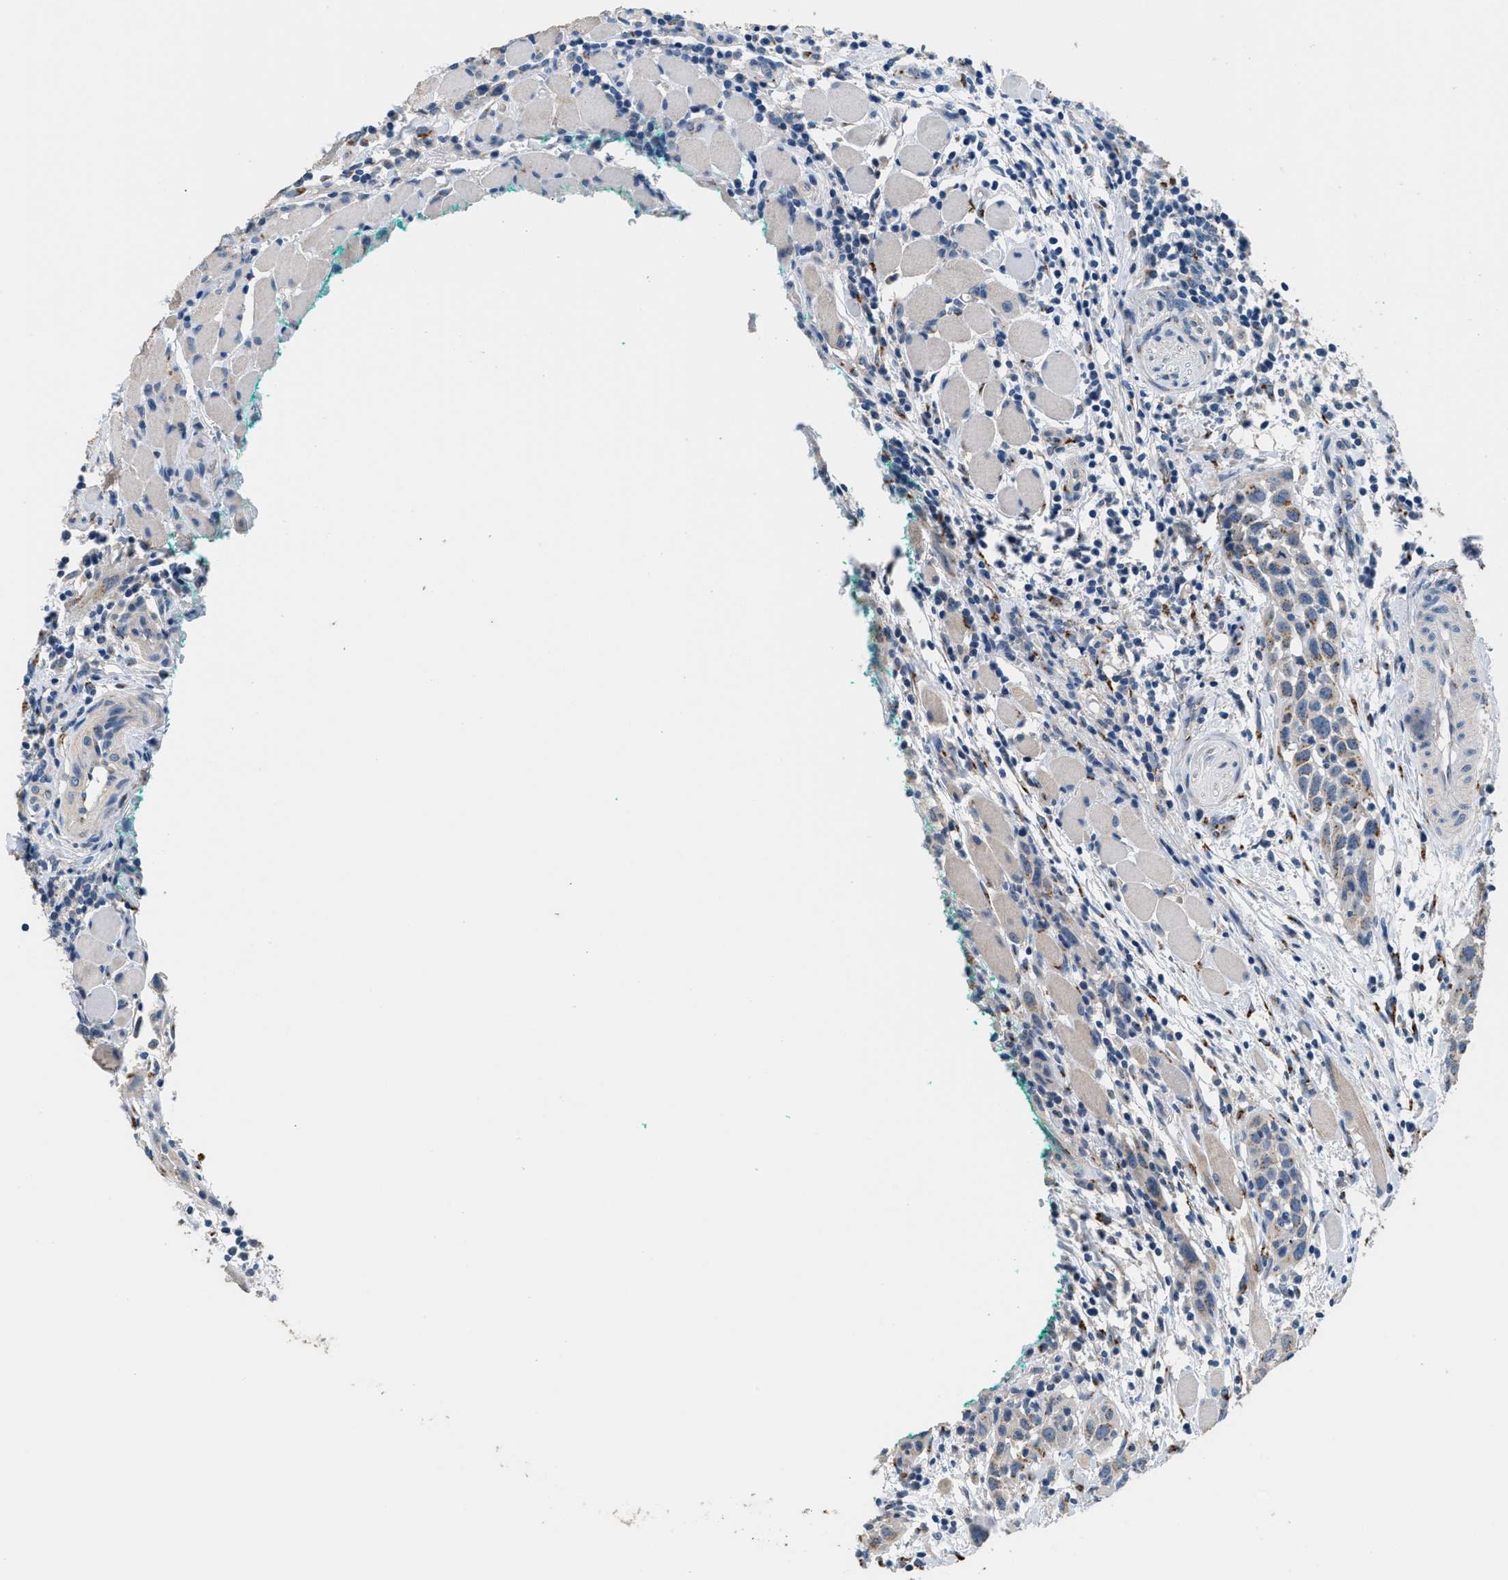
{"staining": {"intensity": "weak", "quantity": "25%-75%", "location": "cytoplasmic/membranous"}, "tissue": "head and neck cancer", "cell_type": "Tumor cells", "image_type": "cancer", "snomed": [{"axis": "morphology", "description": "Squamous cell carcinoma, NOS"}, {"axis": "topography", "description": "Oral tissue"}, {"axis": "topography", "description": "Head-Neck"}], "caption": "Immunohistochemistry (IHC) photomicrograph of neoplastic tissue: head and neck squamous cell carcinoma stained using IHC demonstrates low levels of weak protein expression localized specifically in the cytoplasmic/membranous of tumor cells, appearing as a cytoplasmic/membranous brown color.", "gene": "GOLM1", "patient": {"sex": "female", "age": 50}}